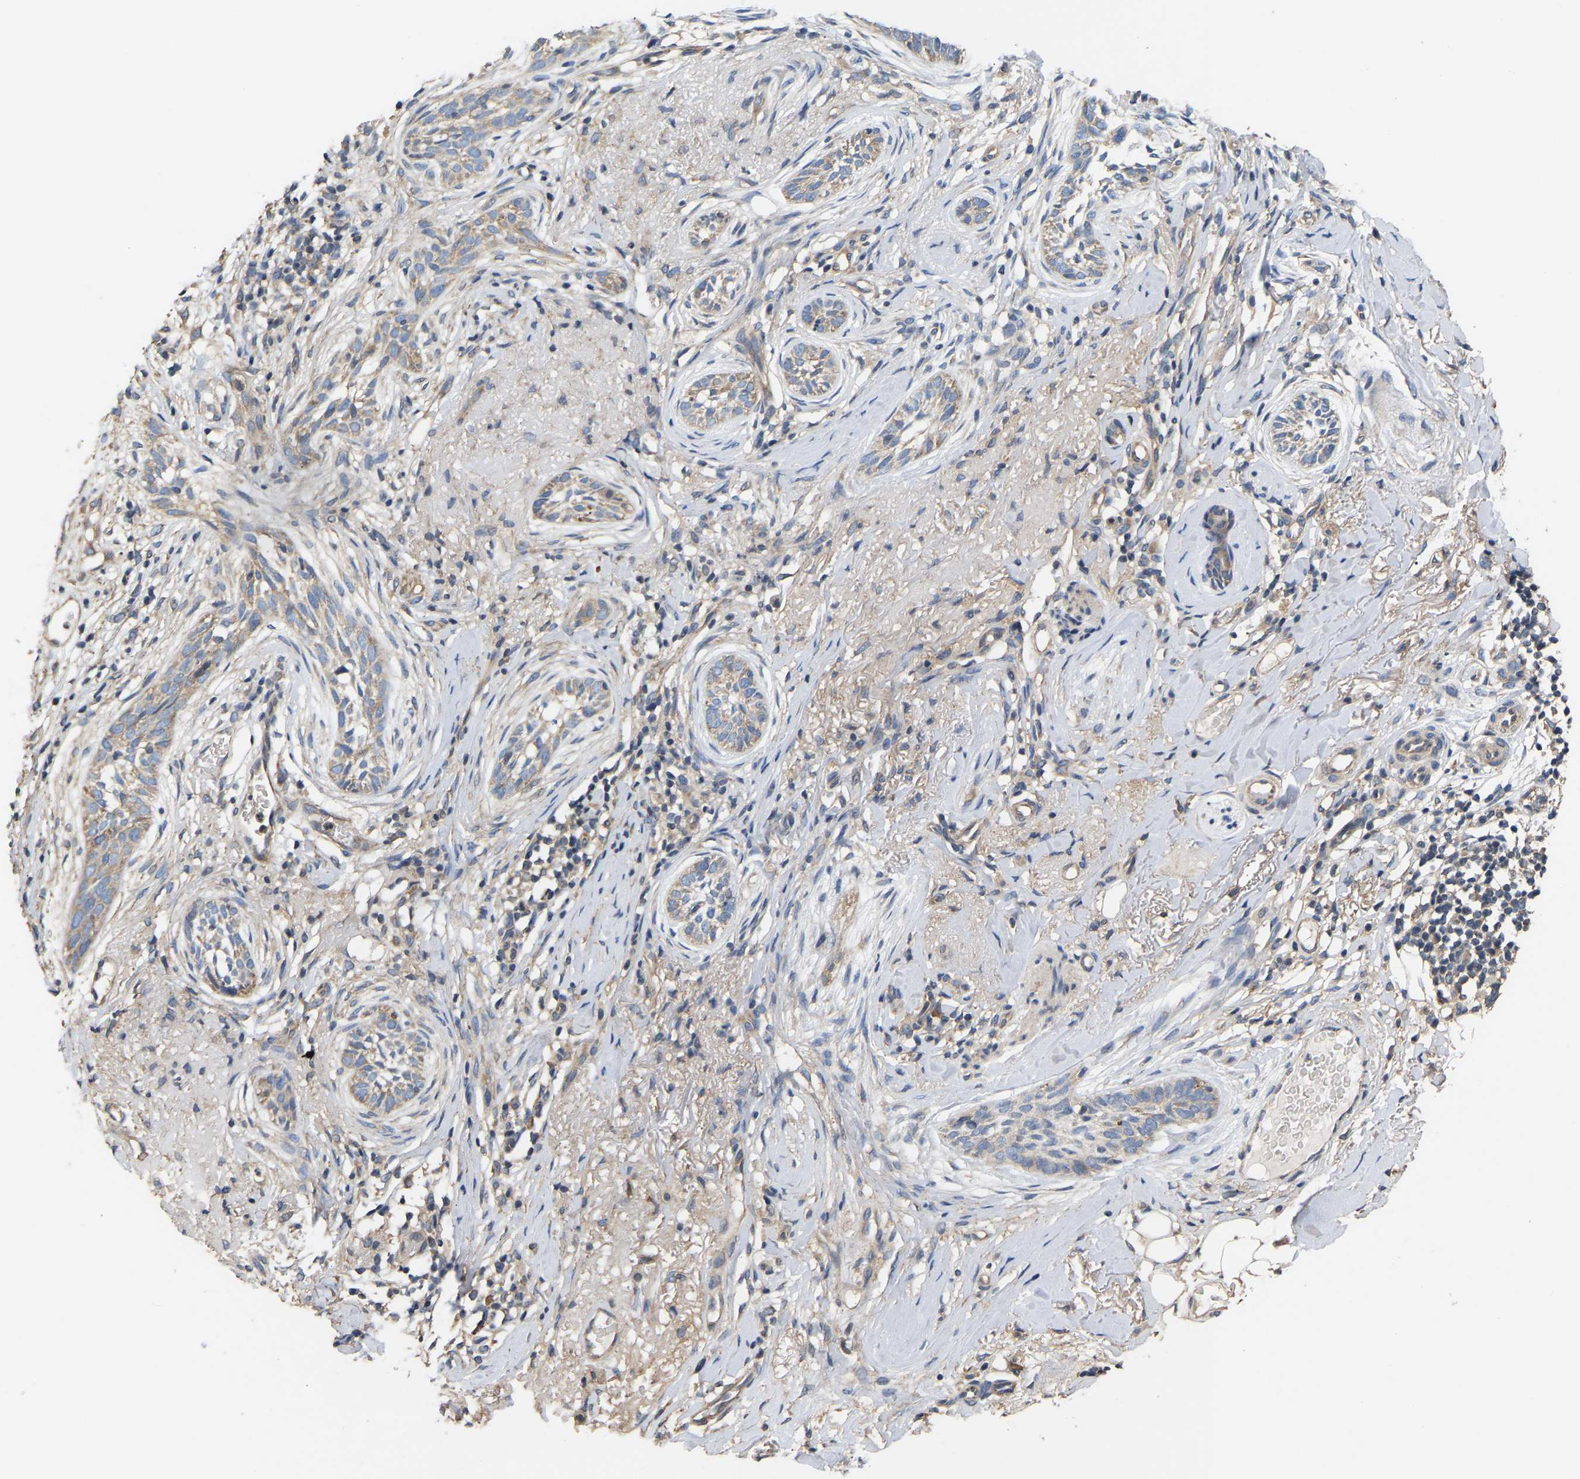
{"staining": {"intensity": "weak", "quantity": ">75%", "location": "cytoplasmic/membranous"}, "tissue": "skin cancer", "cell_type": "Tumor cells", "image_type": "cancer", "snomed": [{"axis": "morphology", "description": "Basal cell carcinoma"}, {"axis": "topography", "description": "Skin"}], "caption": "Immunohistochemical staining of human skin cancer demonstrates low levels of weak cytoplasmic/membranous protein positivity in approximately >75% of tumor cells. (IHC, brightfield microscopy, high magnification).", "gene": "AIMP2", "patient": {"sex": "female", "age": 88}}